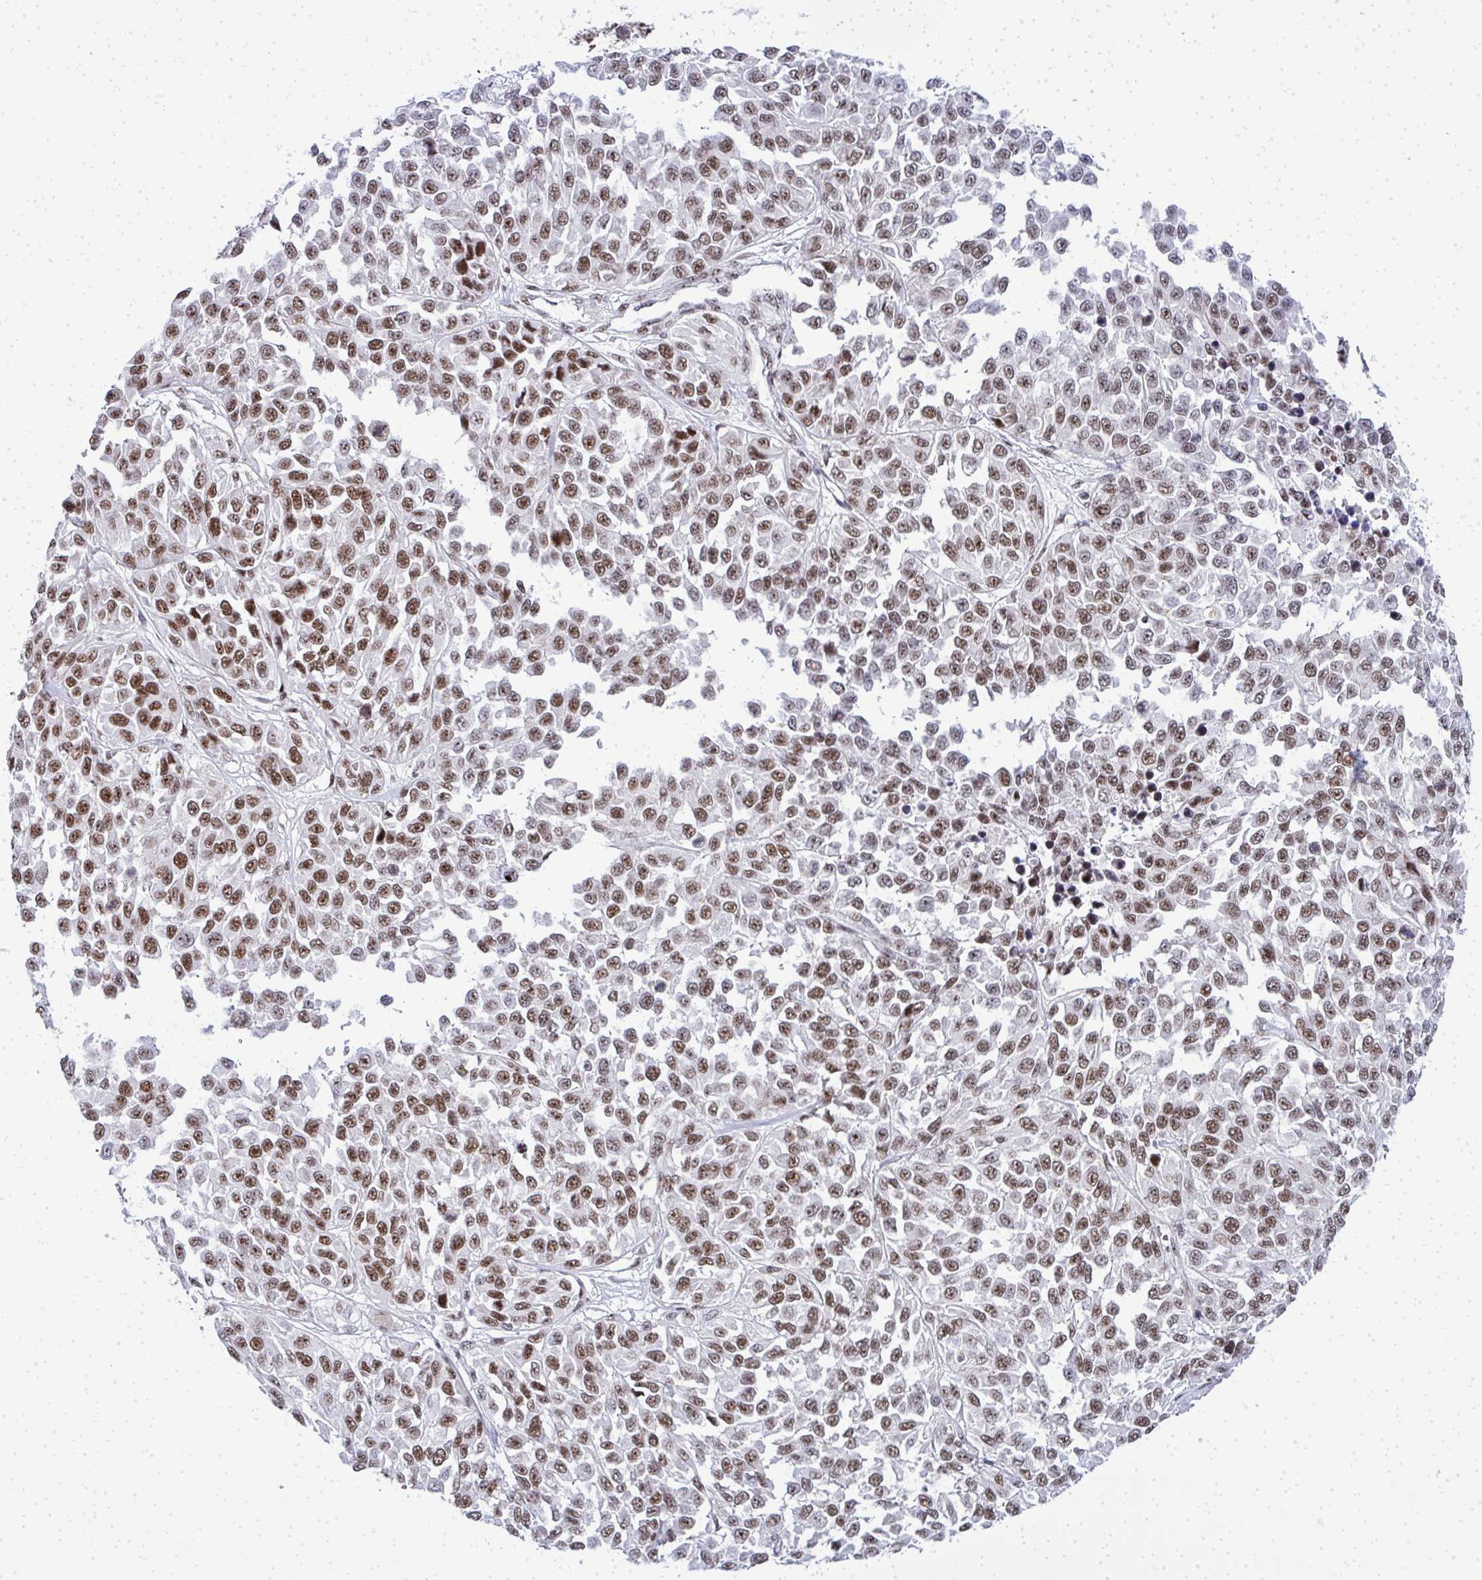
{"staining": {"intensity": "moderate", "quantity": ">75%", "location": "nuclear"}, "tissue": "melanoma", "cell_type": "Tumor cells", "image_type": "cancer", "snomed": [{"axis": "morphology", "description": "Malignant melanoma, NOS"}, {"axis": "topography", "description": "Skin"}], "caption": "Approximately >75% of tumor cells in melanoma exhibit moderate nuclear protein staining as visualized by brown immunohistochemical staining.", "gene": "SIRT7", "patient": {"sex": "male", "age": 62}}